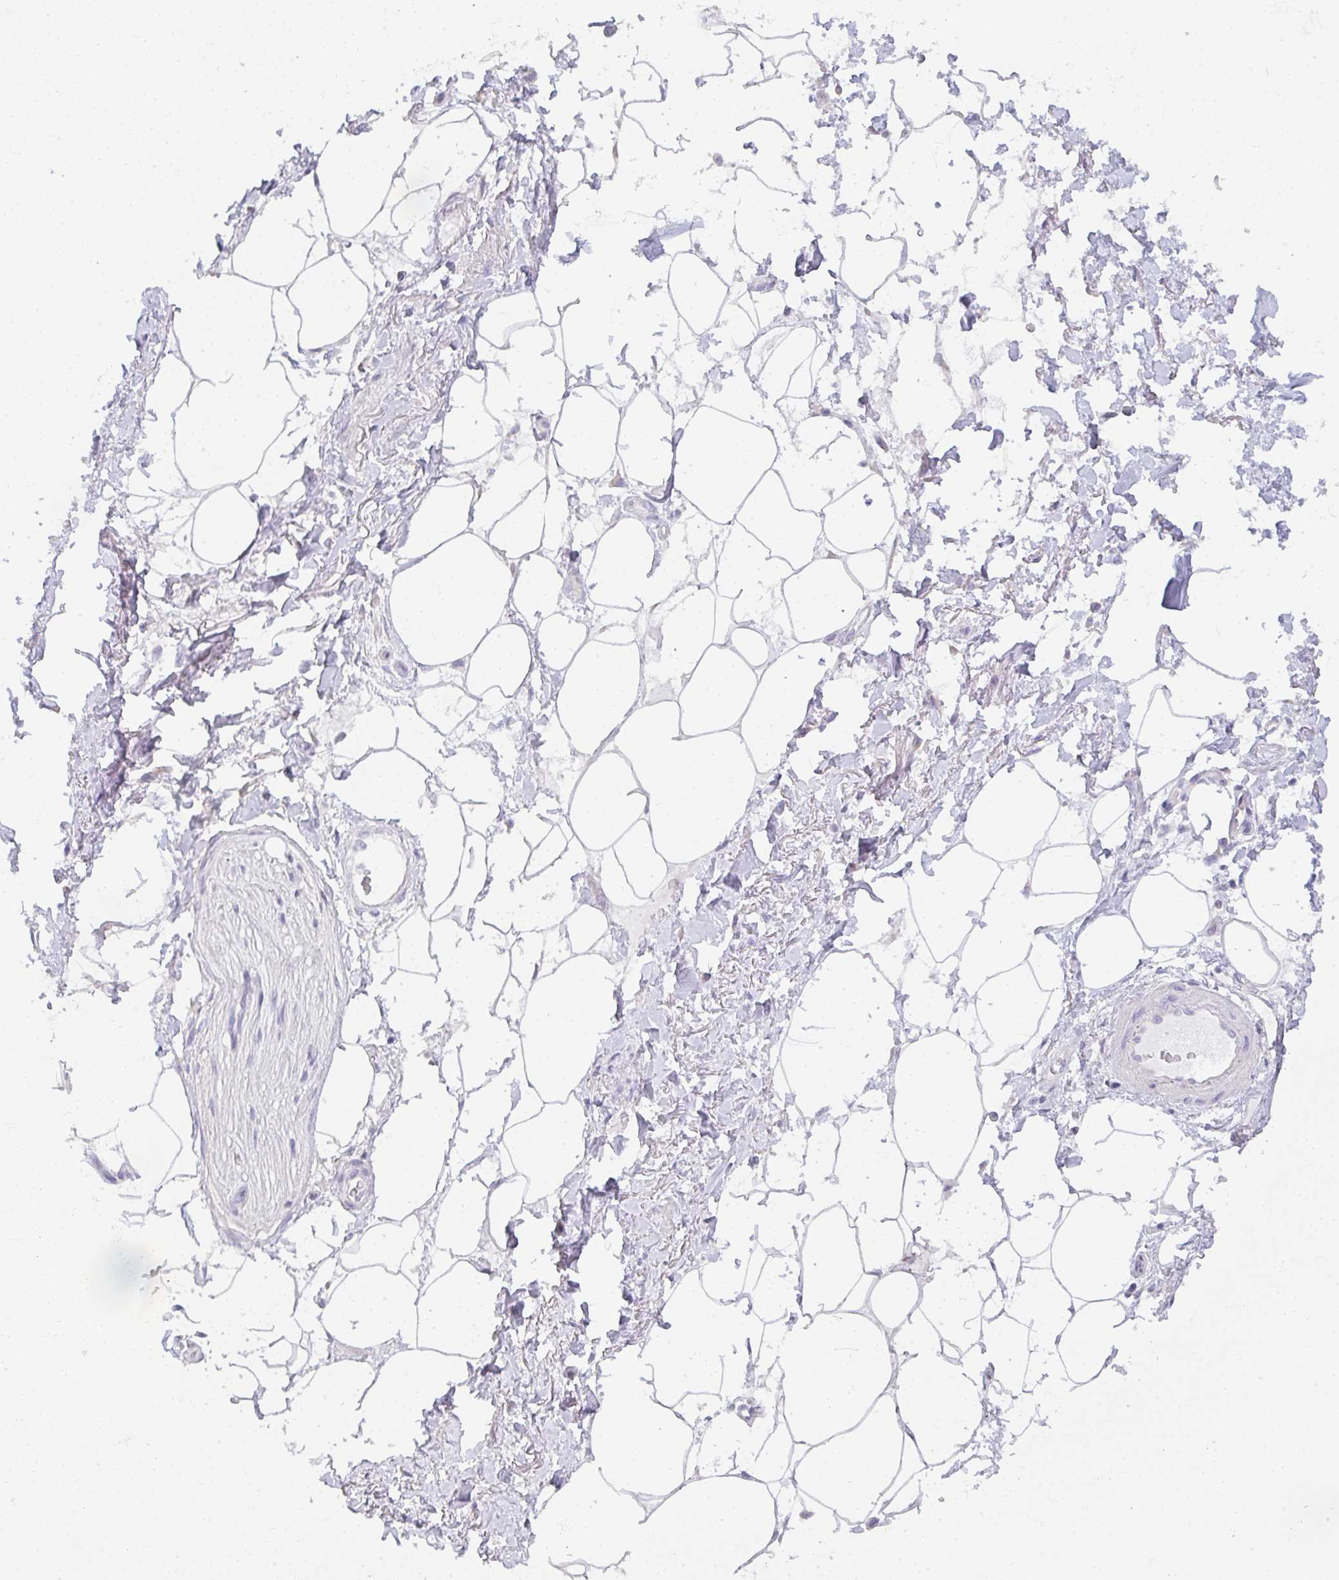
{"staining": {"intensity": "negative", "quantity": "none", "location": "none"}, "tissue": "adipose tissue", "cell_type": "Adipocytes", "image_type": "normal", "snomed": [{"axis": "morphology", "description": "Normal tissue, NOS"}, {"axis": "topography", "description": "Vagina"}, {"axis": "topography", "description": "Peripheral nerve tissue"}], "caption": "Protein analysis of normal adipose tissue demonstrates no significant positivity in adipocytes. (DAB IHC with hematoxylin counter stain).", "gene": "CACNA1S", "patient": {"sex": "female", "age": 71}}